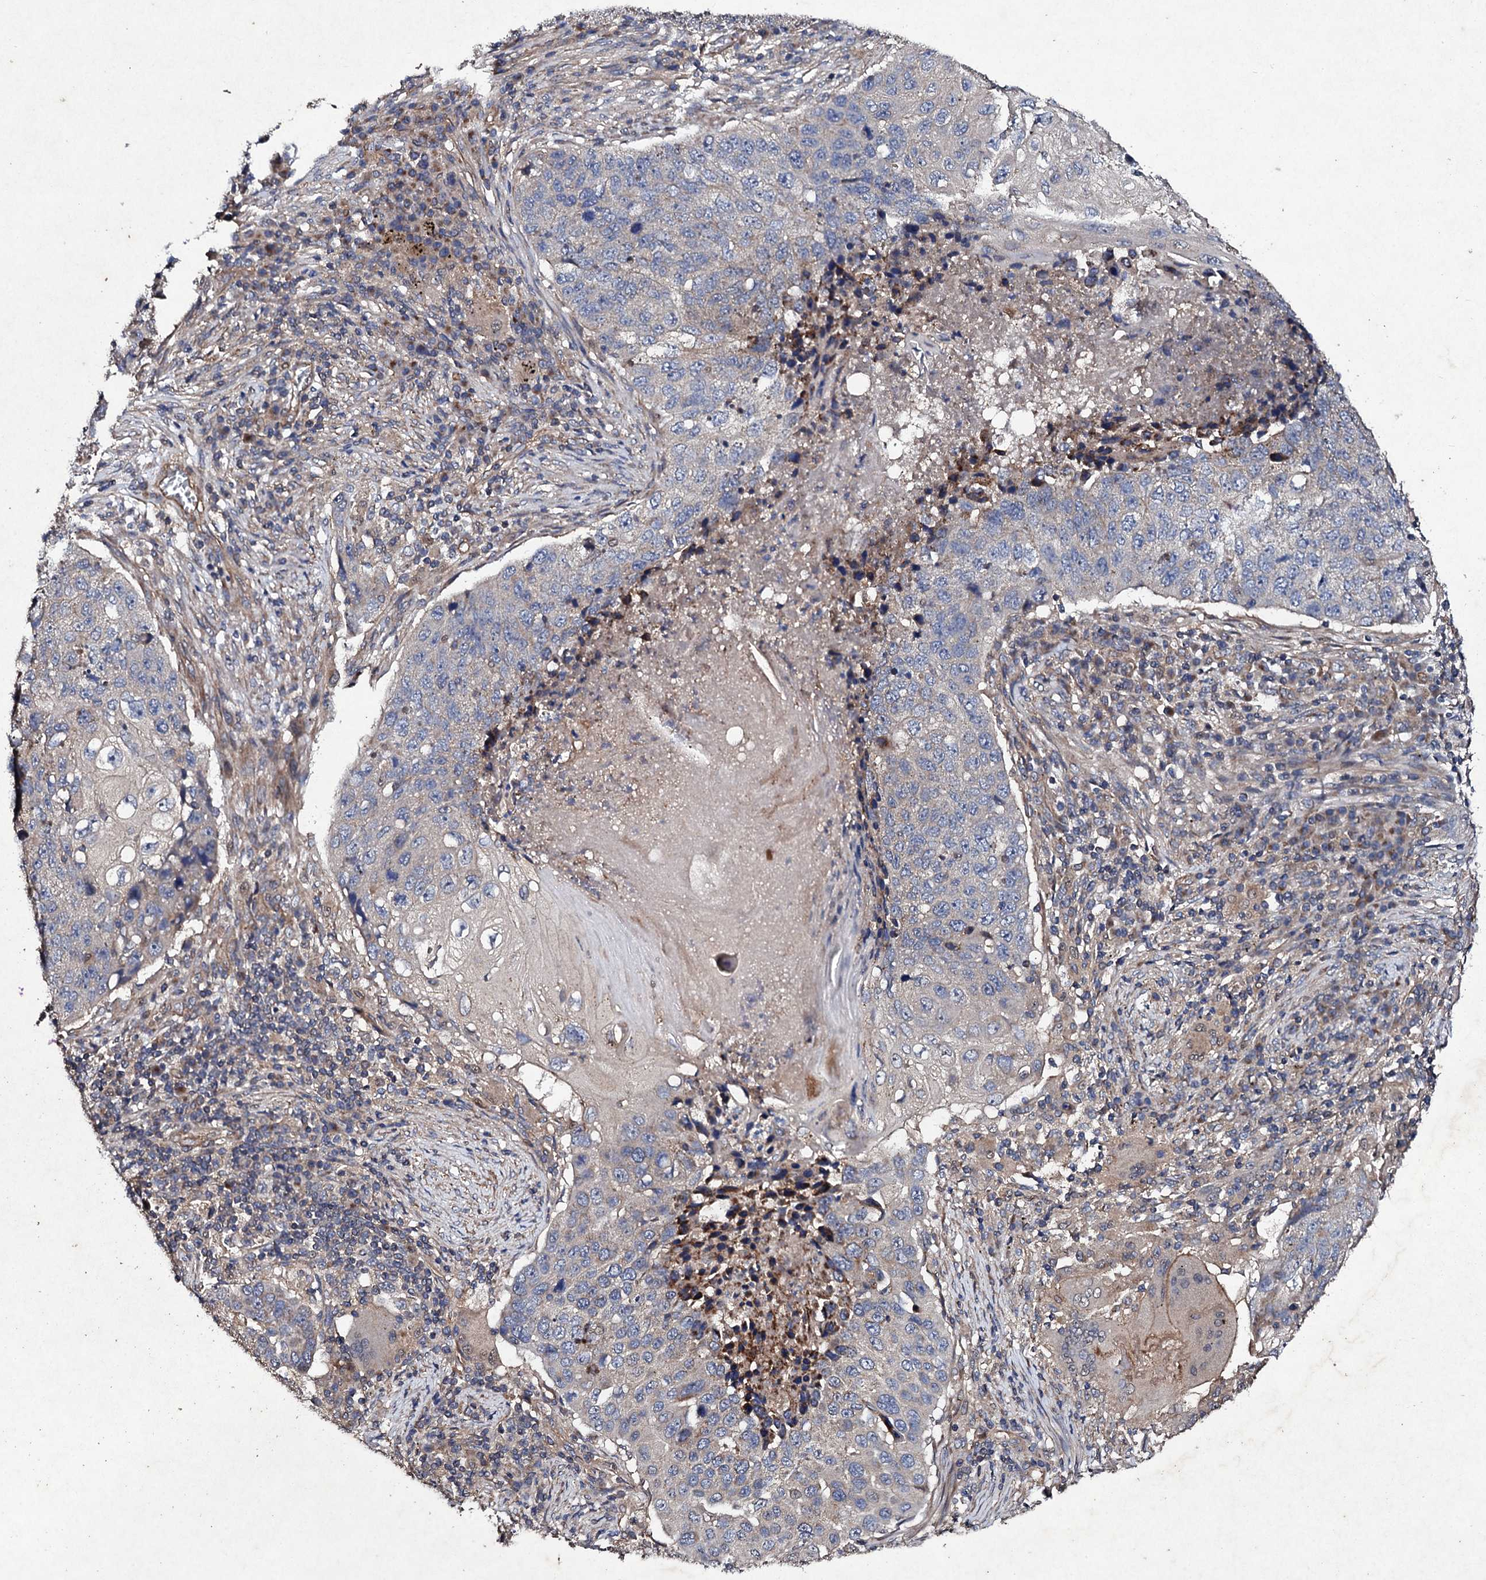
{"staining": {"intensity": "negative", "quantity": "none", "location": "none"}, "tissue": "lung cancer", "cell_type": "Tumor cells", "image_type": "cancer", "snomed": [{"axis": "morphology", "description": "Squamous cell carcinoma, NOS"}, {"axis": "topography", "description": "Lung"}], "caption": "An immunohistochemistry (IHC) histopathology image of squamous cell carcinoma (lung) is shown. There is no staining in tumor cells of squamous cell carcinoma (lung).", "gene": "MOCOS", "patient": {"sex": "female", "age": 63}}